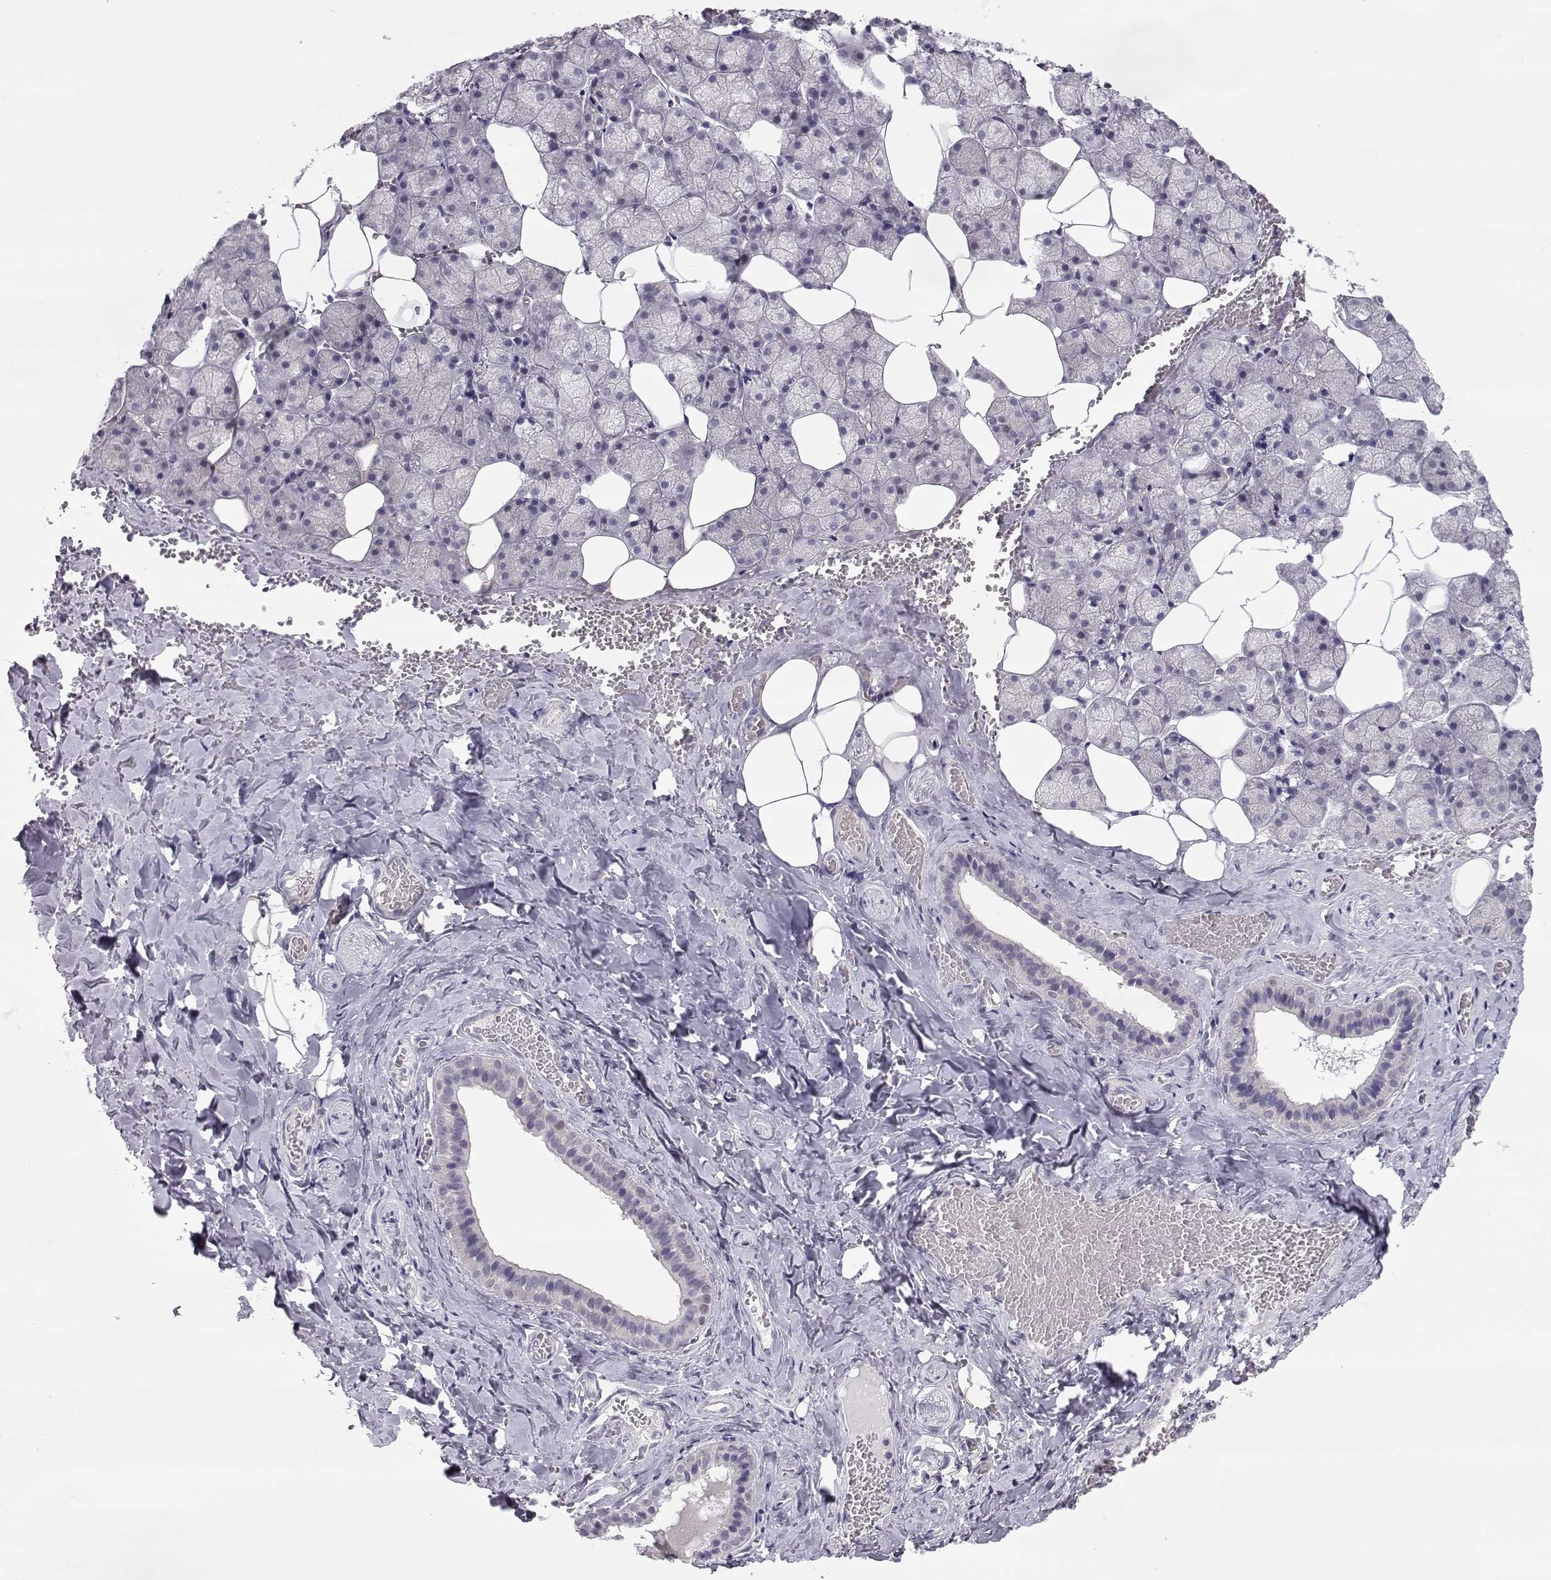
{"staining": {"intensity": "negative", "quantity": "none", "location": "none"}, "tissue": "salivary gland", "cell_type": "Glandular cells", "image_type": "normal", "snomed": [{"axis": "morphology", "description": "Normal tissue, NOS"}, {"axis": "topography", "description": "Salivary gland"}], "caption": "High magnification brightfield microscopy of unremarkable salivary gland stained with DAB (brown) and counterstained with hematoxylin (blue): glandular cells show no significant positivity. Brightfield microscopy of IHC stained with DAB (3,3'-diaminobenzidine) (brown) and hematoxylin (blue), captured at high magnification.", "gene": "NPVF", "patient": {"sex": "male", "age": 38}}